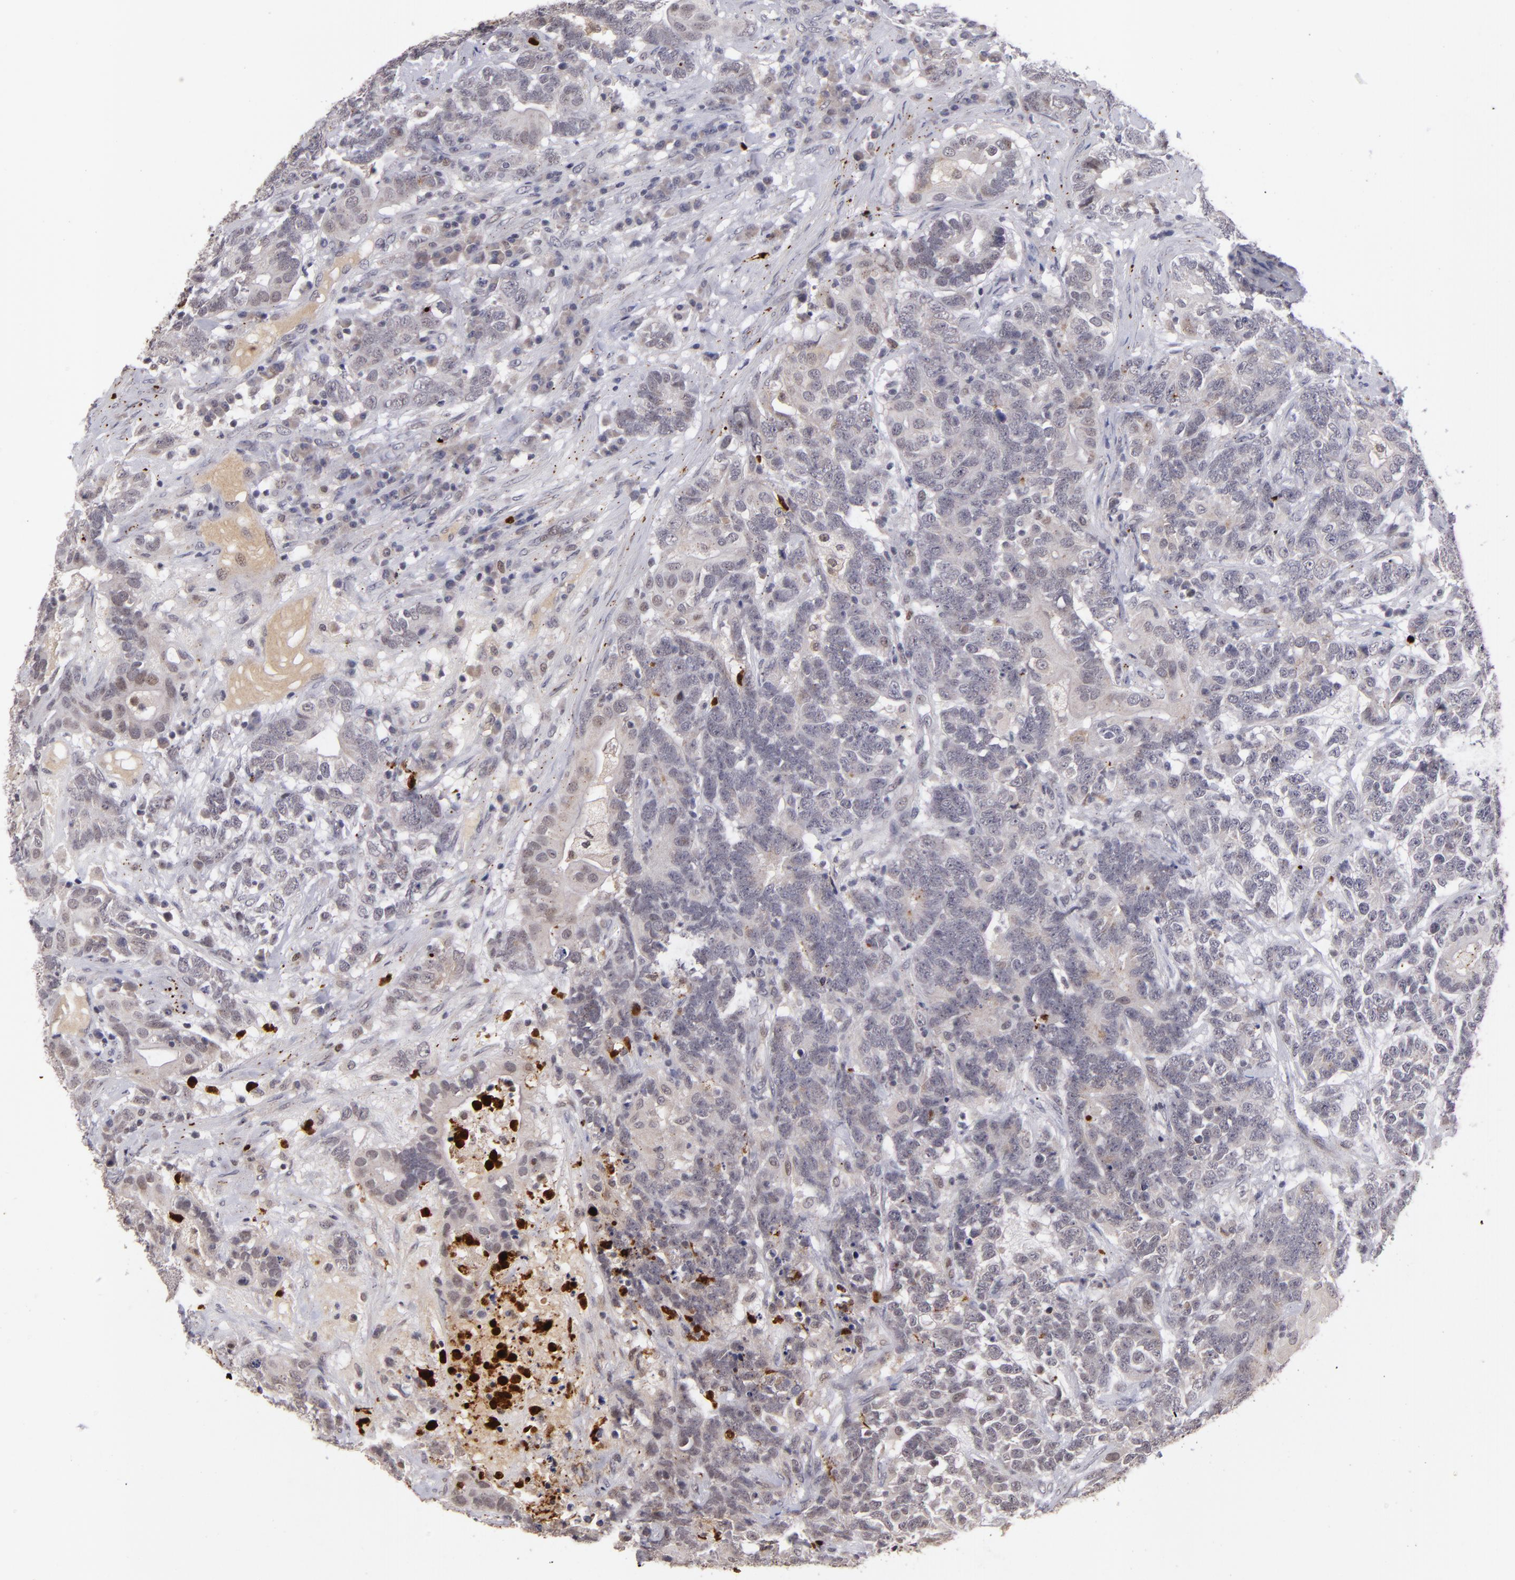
{"staining": {"intensity": "weak", "quantity": "<25%", "location": "cytoplasmic/membranous"}, "tissue": "testis cancer", "cell_type": "Tumor cells", "image_type": "cancer", "snomed": [{"axis": "morphology", "description": "Carcinoma, Embryonal, NOS"}, {"axis": "topography", "description": "Testis"}], "caption": "This is an immunohistochemistry (IHC) histopathology image of human testis cancer. There is no staining in tumor cells.", "gene": "RXRG", "patient": {"sex": "male", "age": 26}}